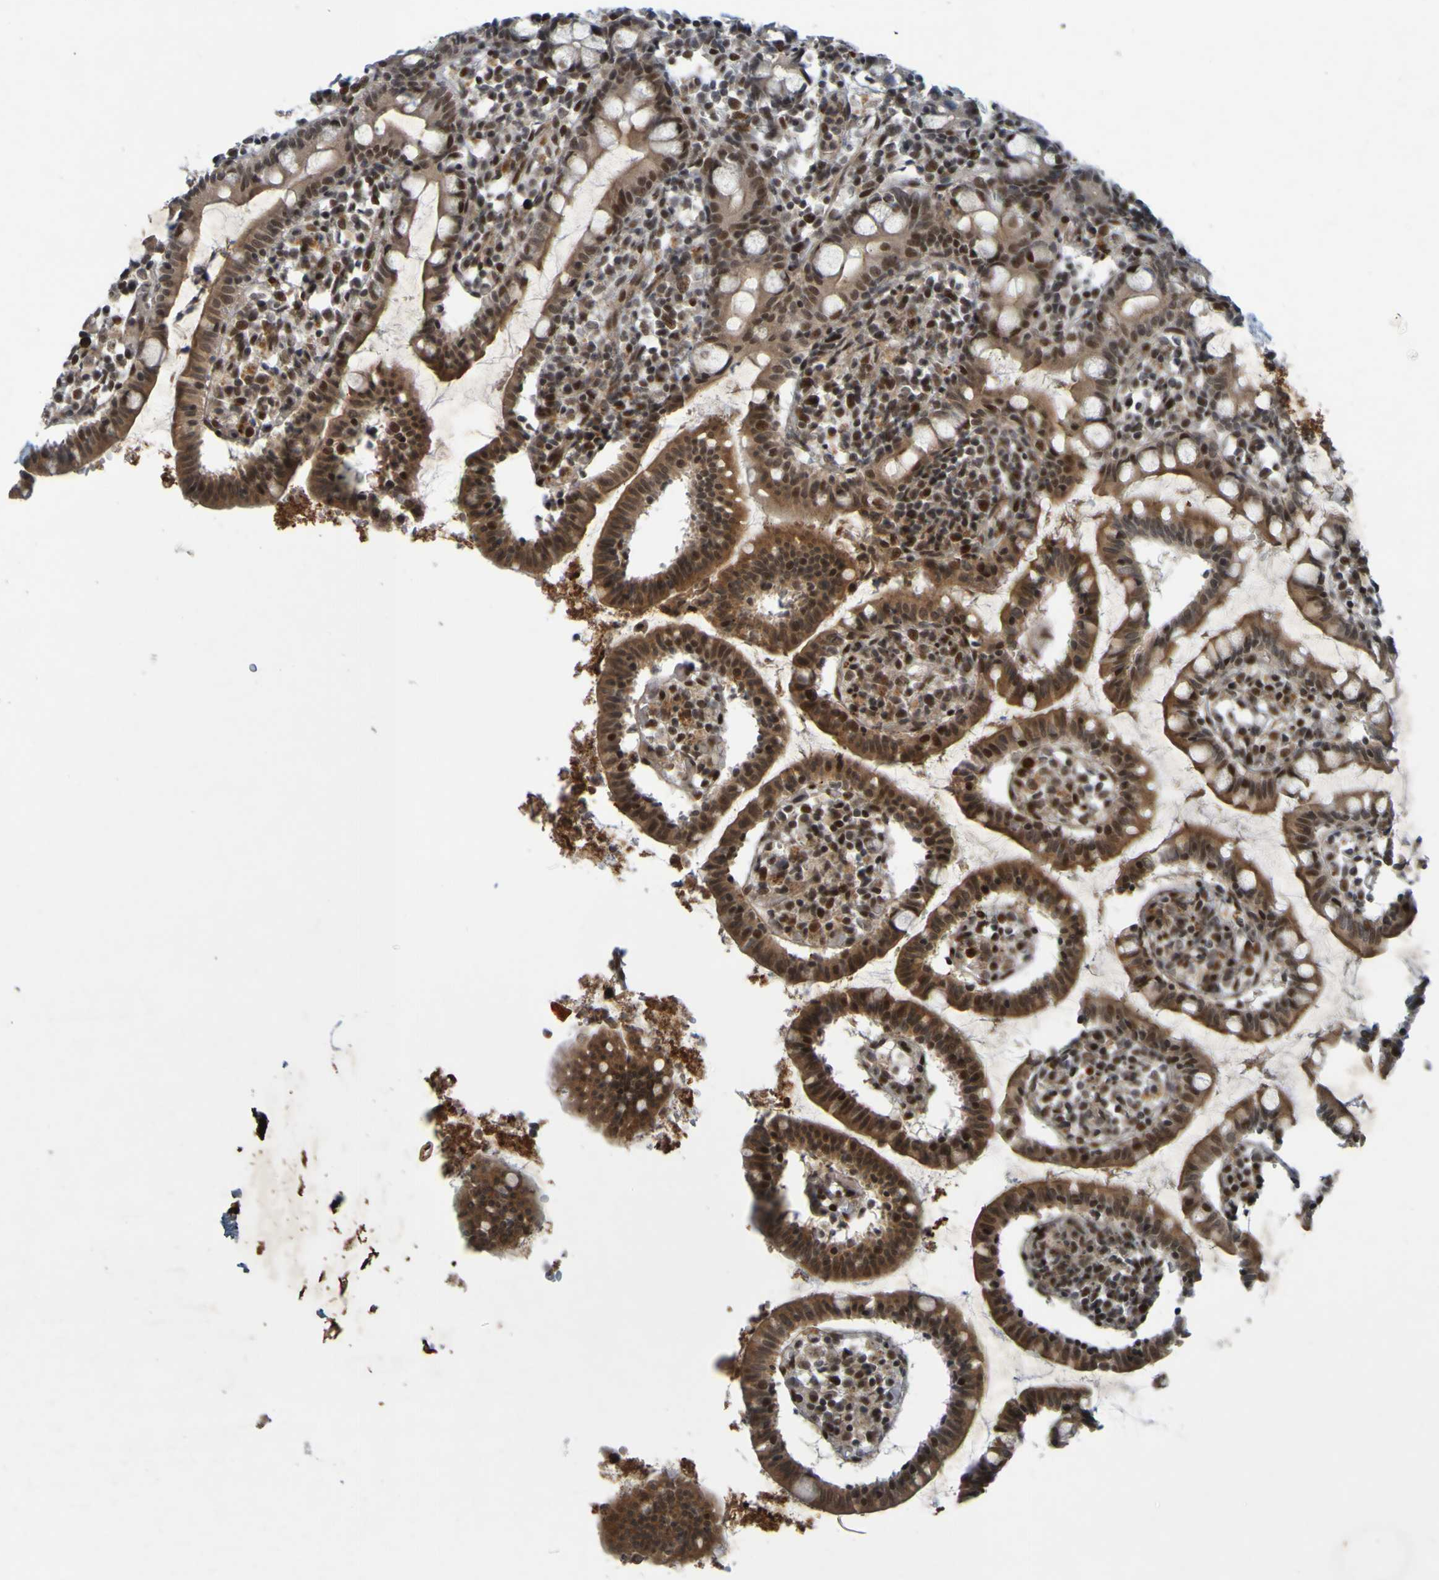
{"staining": {"intensity": "moderate", "quantity": ">75%", "location": "cytoplasmic/membranous,nuclear"}, "tissue": "small intestine", "cell_type": "Glandular cells", "image_type": "normal", "snomed": [{"axis": "morphology", "description": "Normal tissue, NOS"}, {"axis": "morphology", "description": "Cystadenocarcinoma, serous, Metastatic site"}, {"axis": "topography", "description": "Small intestine"}], "caption": "Immunohistochemical staining of benign small intestine demonstrates moderate cytoplasmic/membranous,nuclear protein positivity in approximately >75% of glandular cells. The protein is shown in brown color, while the nuclei are stained blue.", "gene": "MCPH1", "patient": {"sex": "female", "age": 61}}